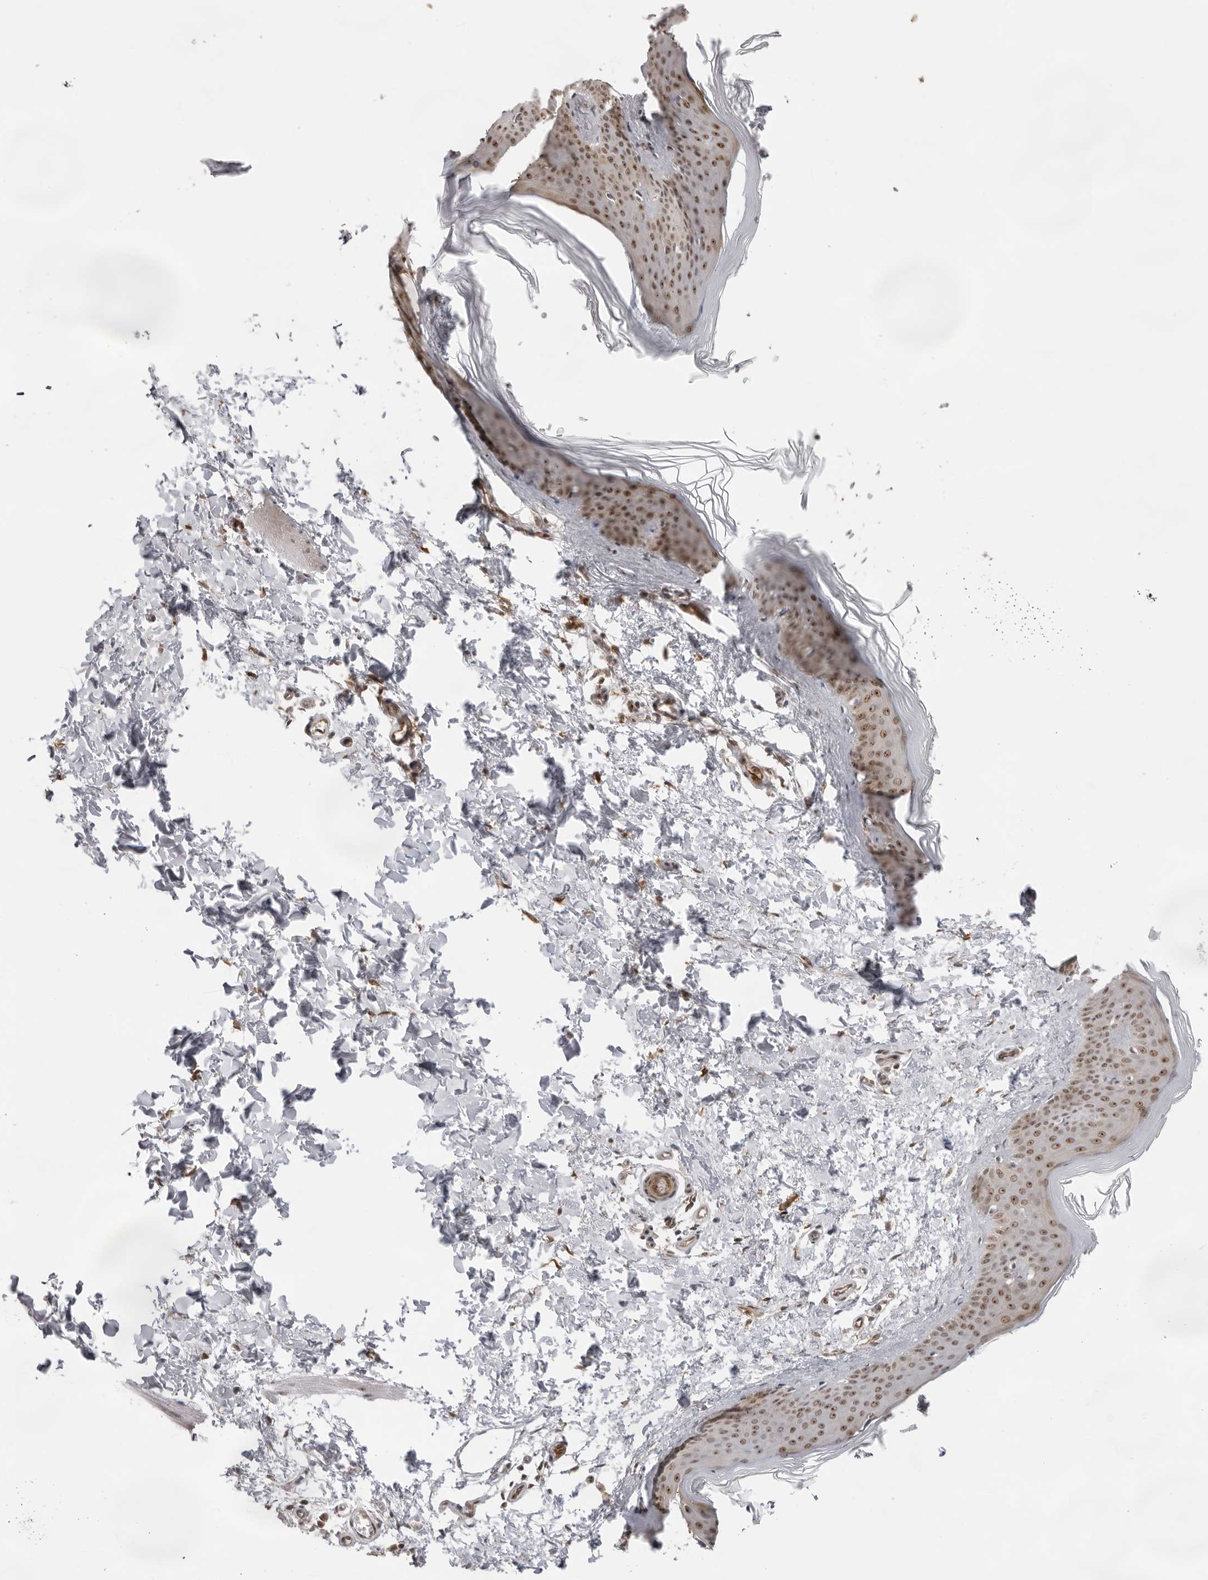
{"staining": {"intensity": "weak", "quantity": ">75%", "location": "nuclear"}, "tissue": "skin", "cell_type": "Fibroblasts", "image_type": "normal", "snomed": [{"axis": "morphology", "description": "Normal tissue, NOS"}, {"axis": "topography", "description": "Skin"}], "caption": "A brown stain highlights weak nuclear expression of a protein in fibroblasts of unremarkable skin.", "gene": "EXOSC10", "patient": {"sex": "female", "age": 27}}